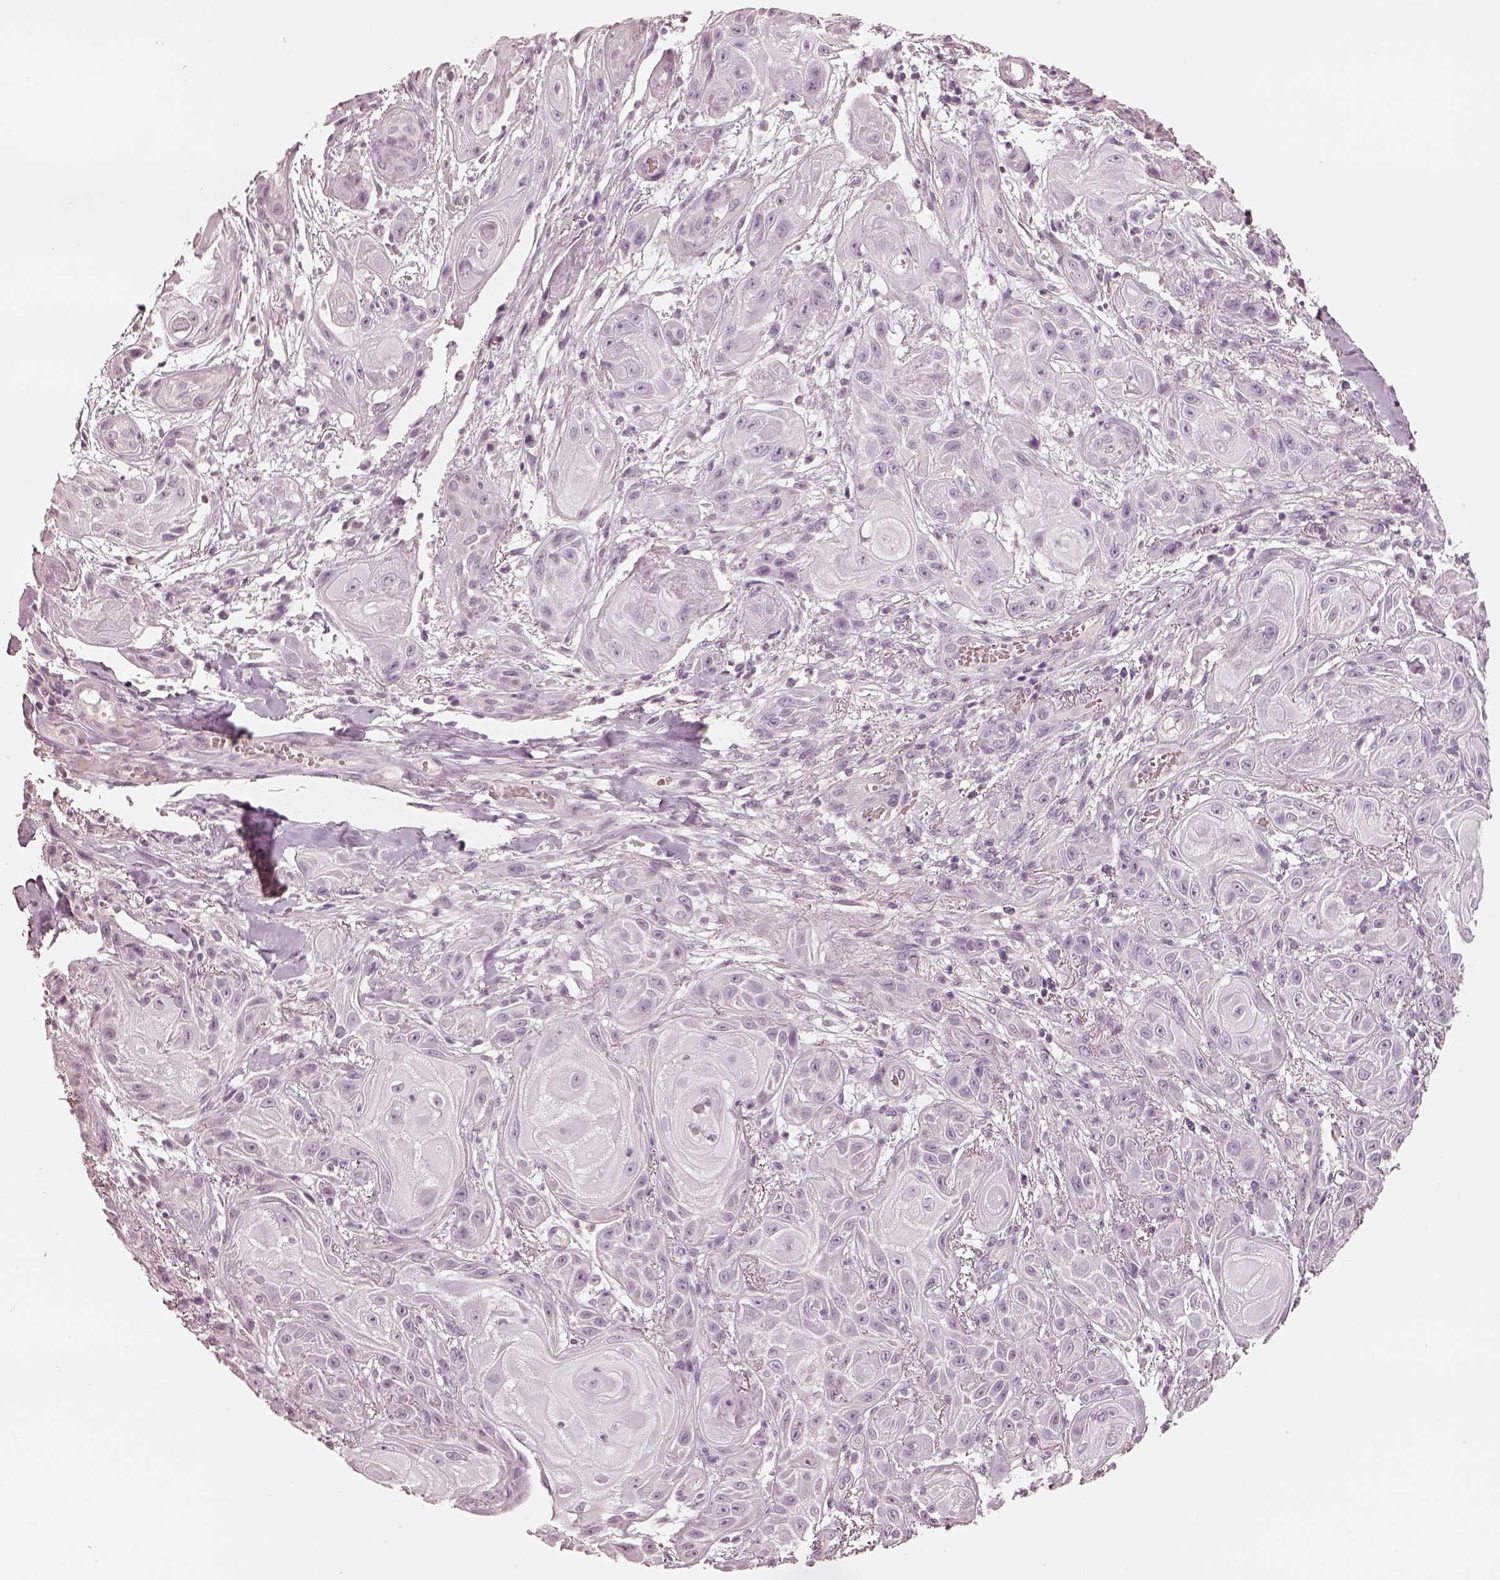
{"staining": {"intensity": "negative", "quantity": "none", "location": "none"}, "tissue": "skin cancer", "cell_type": "Tumor cells", "image_type": "cancer", "snomed": [{"axis": "morphology", "description": "Squamous cell carcinoma, NOS"}, {"axis": "topography", "description": "Skin"}], "caption": "There is no significant positivity in tumor cells of skin cancer (squamous cell carcinoma).", "gene": "EGR4", "patient": {"sex": "male", "age": 62}}